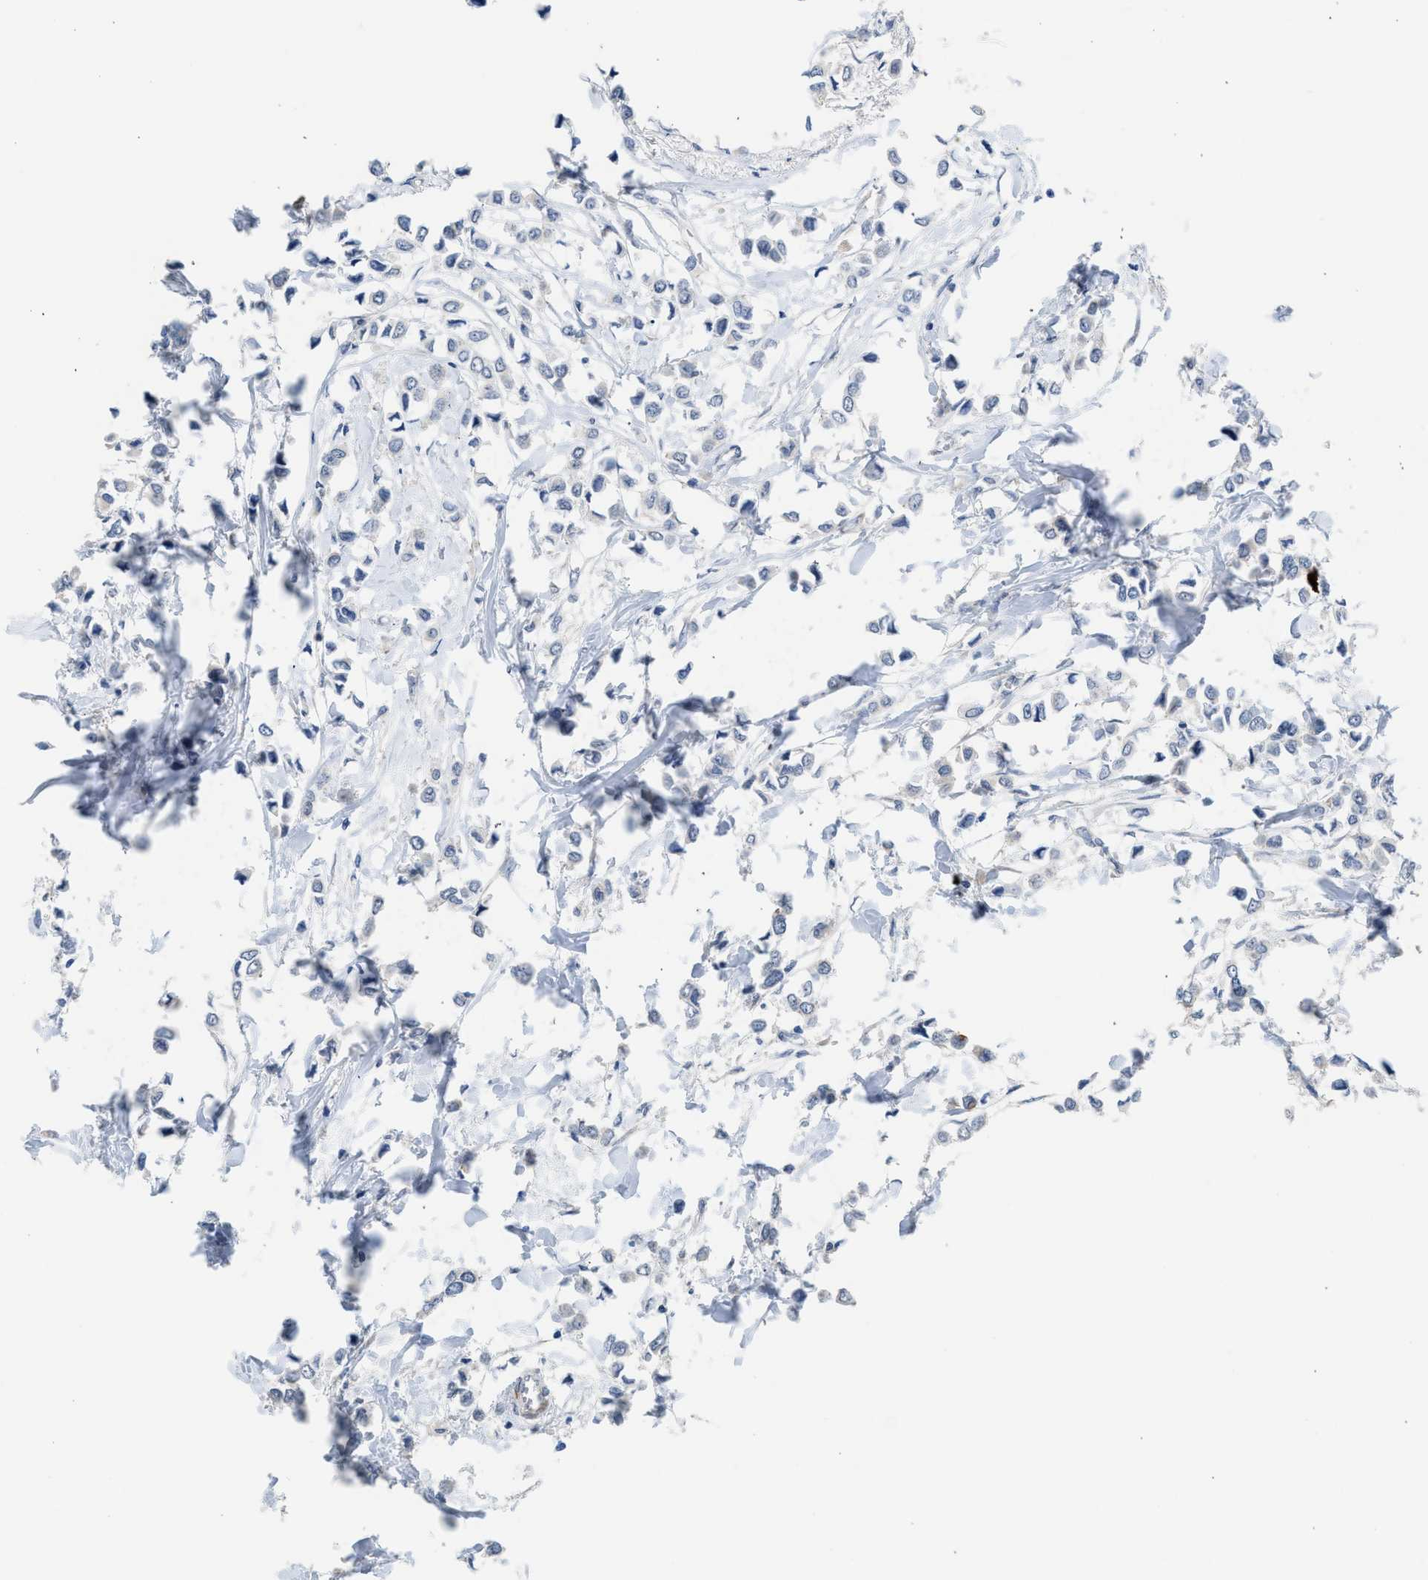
{"staining": {"intensity": "negative", "quantity": "none", "location": "none"}, "tissue": "breast cancer", "cell_type": "Tumor cells", "image_type": "cancer", "snomed": [{"axis": "morphology", "description": "Lobular carcinoma"}, {"axis": "topography", "description": "Breast"}], "caption": "The immunohistochemistry photomicrograph has no significant expression in tumor cells of breast lobular carcinoma tissue.", "gene": "CSF3R", "patient": {"sex": "female", "age": 51}}